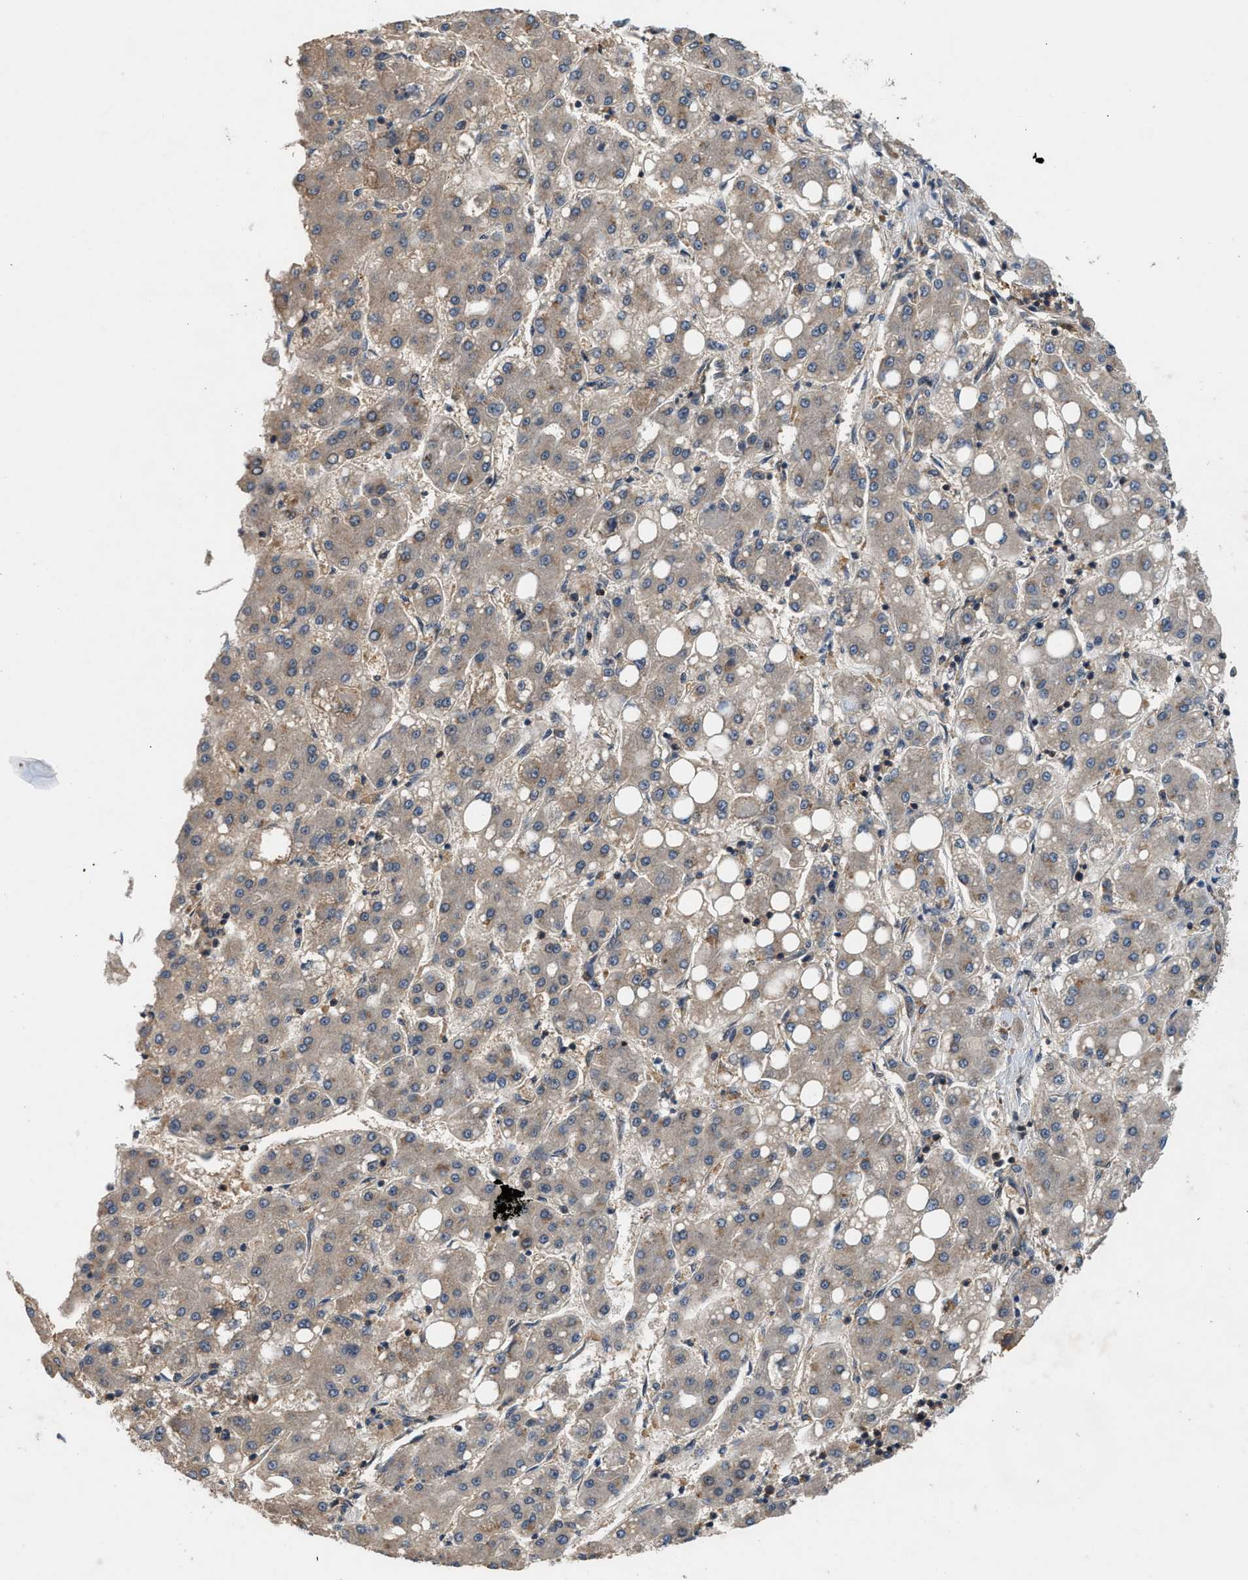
{"staining": {"intensity": "weak", "quantity": ">75%", "location": "cytoplasmic/membranous"}, "tissue": "liver cancer", "cell_type": "Tumor cells", "image_type": "cancer", "snomed": [{"axis": "morphology", "description": "Carcinoma, Hepatocellular, NOS"}, {"axis": "topography", "description": "Liver"}], "caption": "Immunohistochemistry (IHC) staining of liver cancer (hepatocellular carcinoma), which displays low levels of weak cytoplasmic/membranous expression in approximately >75% of tumor cells indicating weak cytoplasmic/membranous protein staining. The staining was performed using DAB (brown) for protein detection and nuclei were counterstained in hematoxylin (blue).", "gene": "OXSR1", "patient": {"sex": "male", "age": 65}}